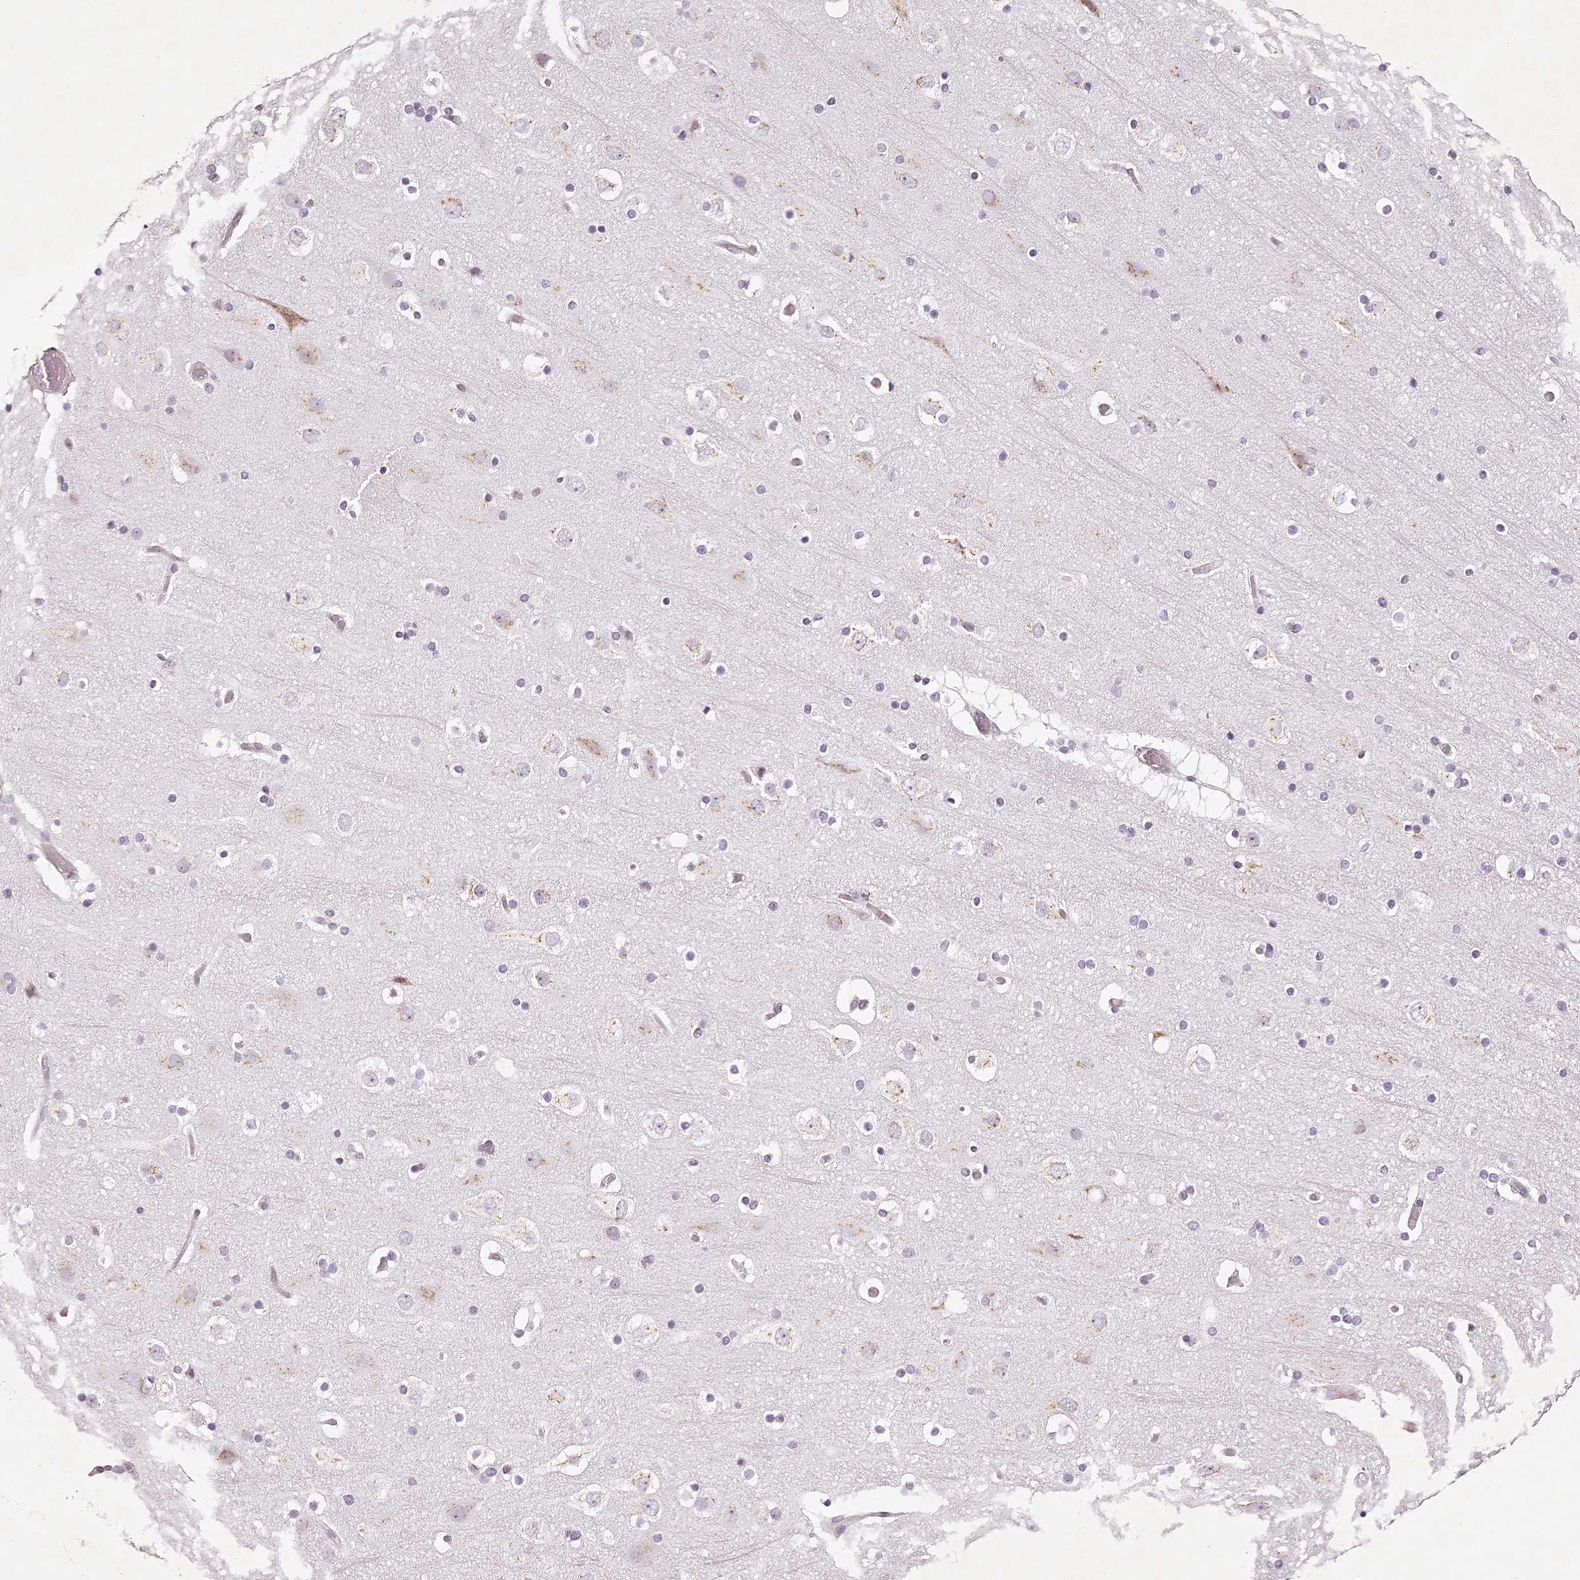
{"staining": {"intensity": "weak", "quantity": "25%-75%", "location": "cytoplasmic/membranous"}, "tissue": "cerebral cortex", "cell_type": "Endothelial cells", "image_type": "normal", "snomed": [{"axis": "morphology", "description": "Normal tissue, NOS"}, {"axis": "topography", "description": "Cerebral cortex"}], "caption": "DAB (3,3'-diaminobenzidine) immunohistochemical staining of benign human cerebral cortex displays weak cytoplasmic/membranous protein positivity in about 25%-75% of endothelial cells.", "gene": "ELAPOR1", "patient": {"sex": "male", "age": 57}}